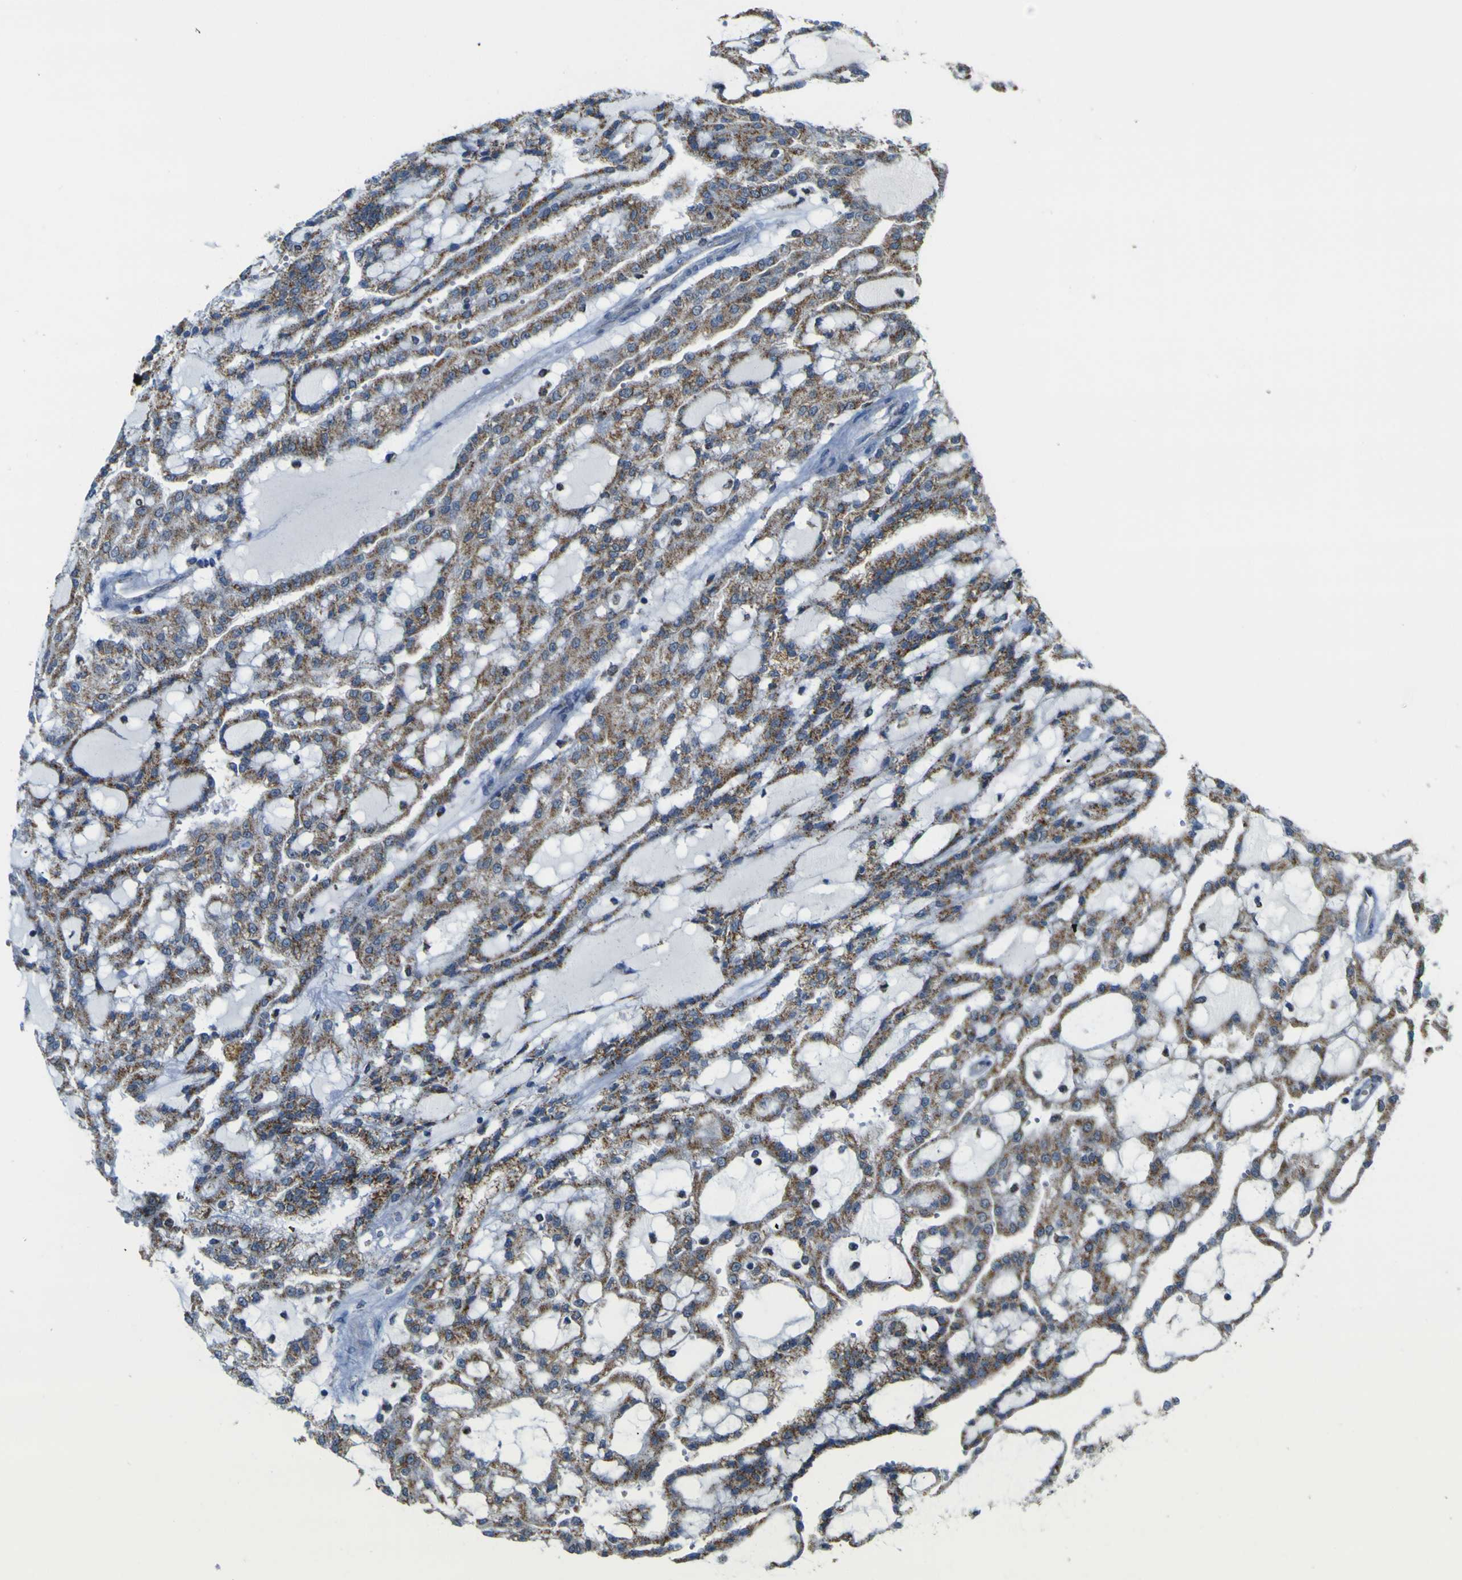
{"staining": {"intensity": "moderate", "quantity": ">75%", "location": "cytoplasmic/membranous"}, "tissue": "renal cancer", "cell_type": "Tumor cells", "image_type": "cancer", "snomed": [{"axis": "morphology", "description": "Adenocarcinoma, NOS"}, {"axis": "topography", "description": "Kidney"}], "caption": "Protein staining reveals moderate cytoplasmic/membranous positivity in approximately >75% of tumor cells in renal cancer.", "gene": "ACBD5", "patient": {"sex": "male", "age": 63}}